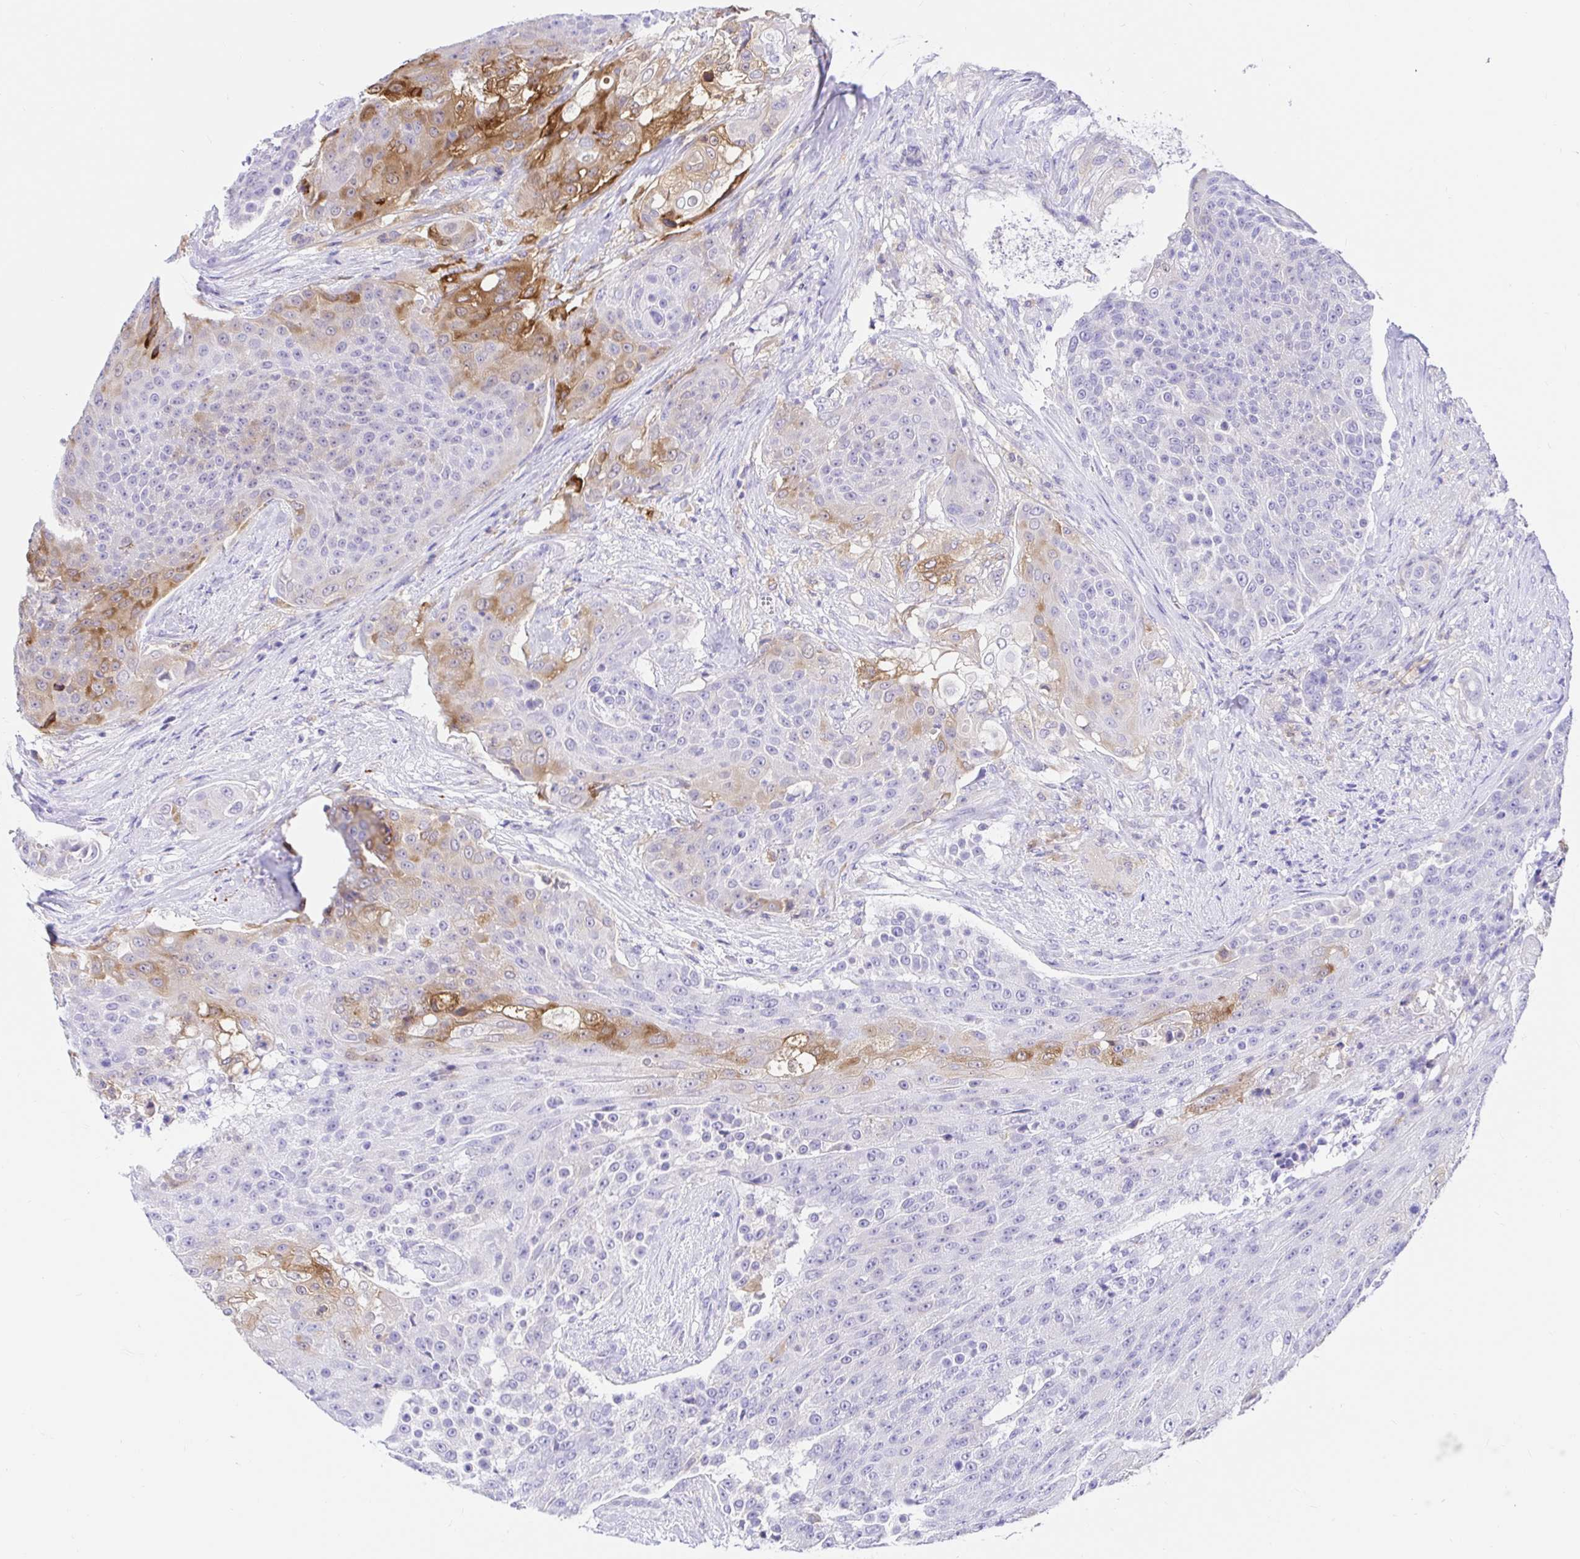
{"staining": {"intensity": "moderate", "quantity": "<25%", "location": "cytoplasmic/membranous"}, "tissue": "urothelial cancer", "cell_type": "Tumor cells", "image_type": "cancer", "snomed": [{"axis": "morphology", "description": "Urothelial carcinoma, High grade"}, {"axis": "topography", "description": "Urinary bladder"}], "caption": "Immunohistochemistry (IHC) image of neoplastic tissue: high-grade urothelial carcinoma stained using immunohistochemistry (IHC) exhibits low levels of moderate protein expression localized specifically in the cytoplasmic/membranous of tumor cells, appearing as a cytoplasmic/membranous brown color.", "gene": "BACE2", "patient": {"sex": "female", "age": 63}}